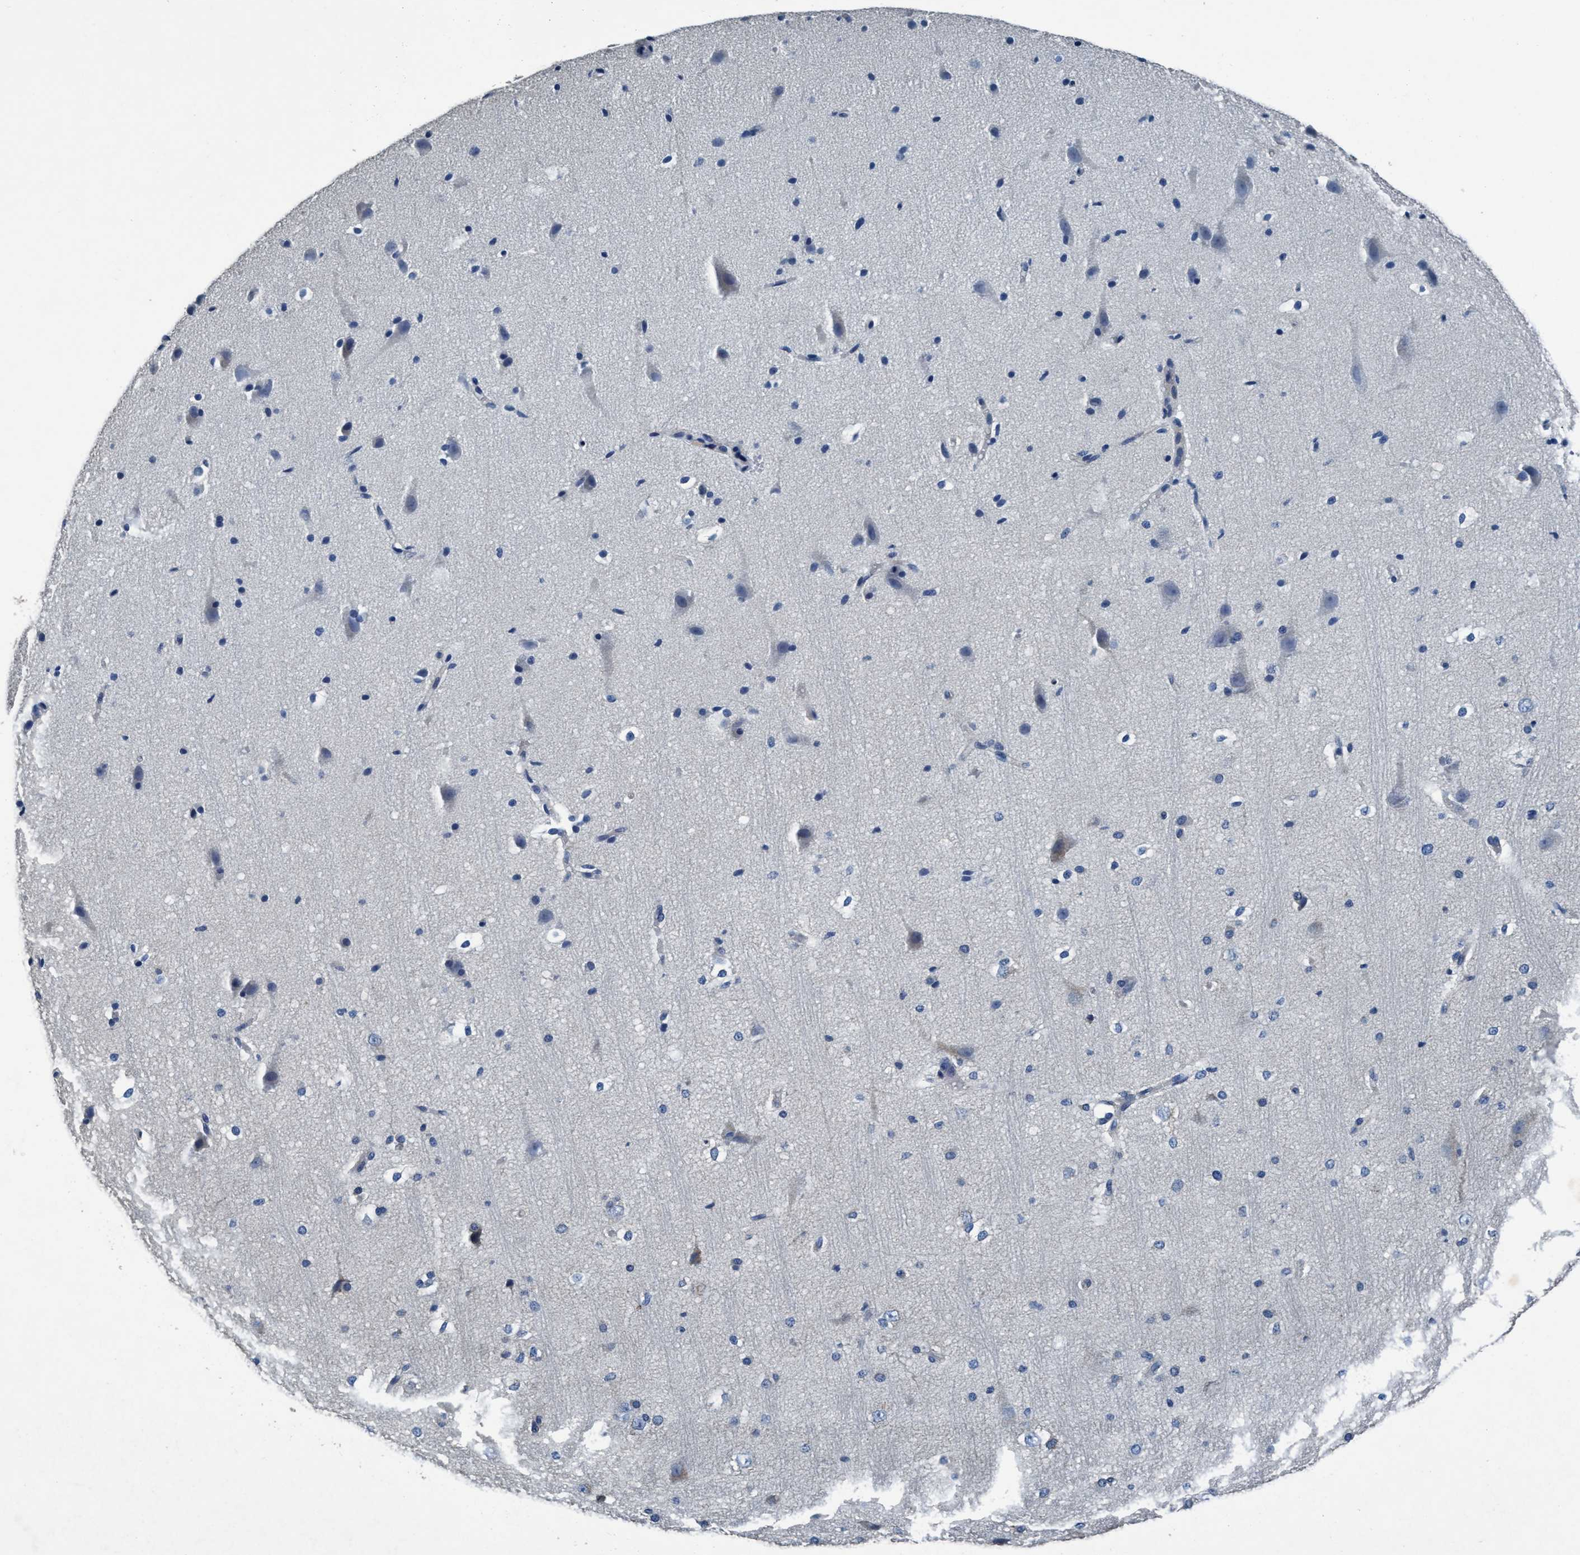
{"staining": {"intensity": "negative", "quantity": "none", "location": "none"}, "tissue": "cerebral cortex", "cell_type": "Endothelial cells", "image_type": "normal", "snomed": [{"axis": "morphology", "description": "Normal tissue, NOS"}, {"axis": "morphology", "description": "Developmental malformation"}, {"axis": "topography", "description": "Cerebral cortex"}], "caption": "This is an IHC image of benign human cerebral cortex. There is no staining in endothelial cells.", "gene": "ANKFN1", "patient": {"sex": "female", "age": 30}}